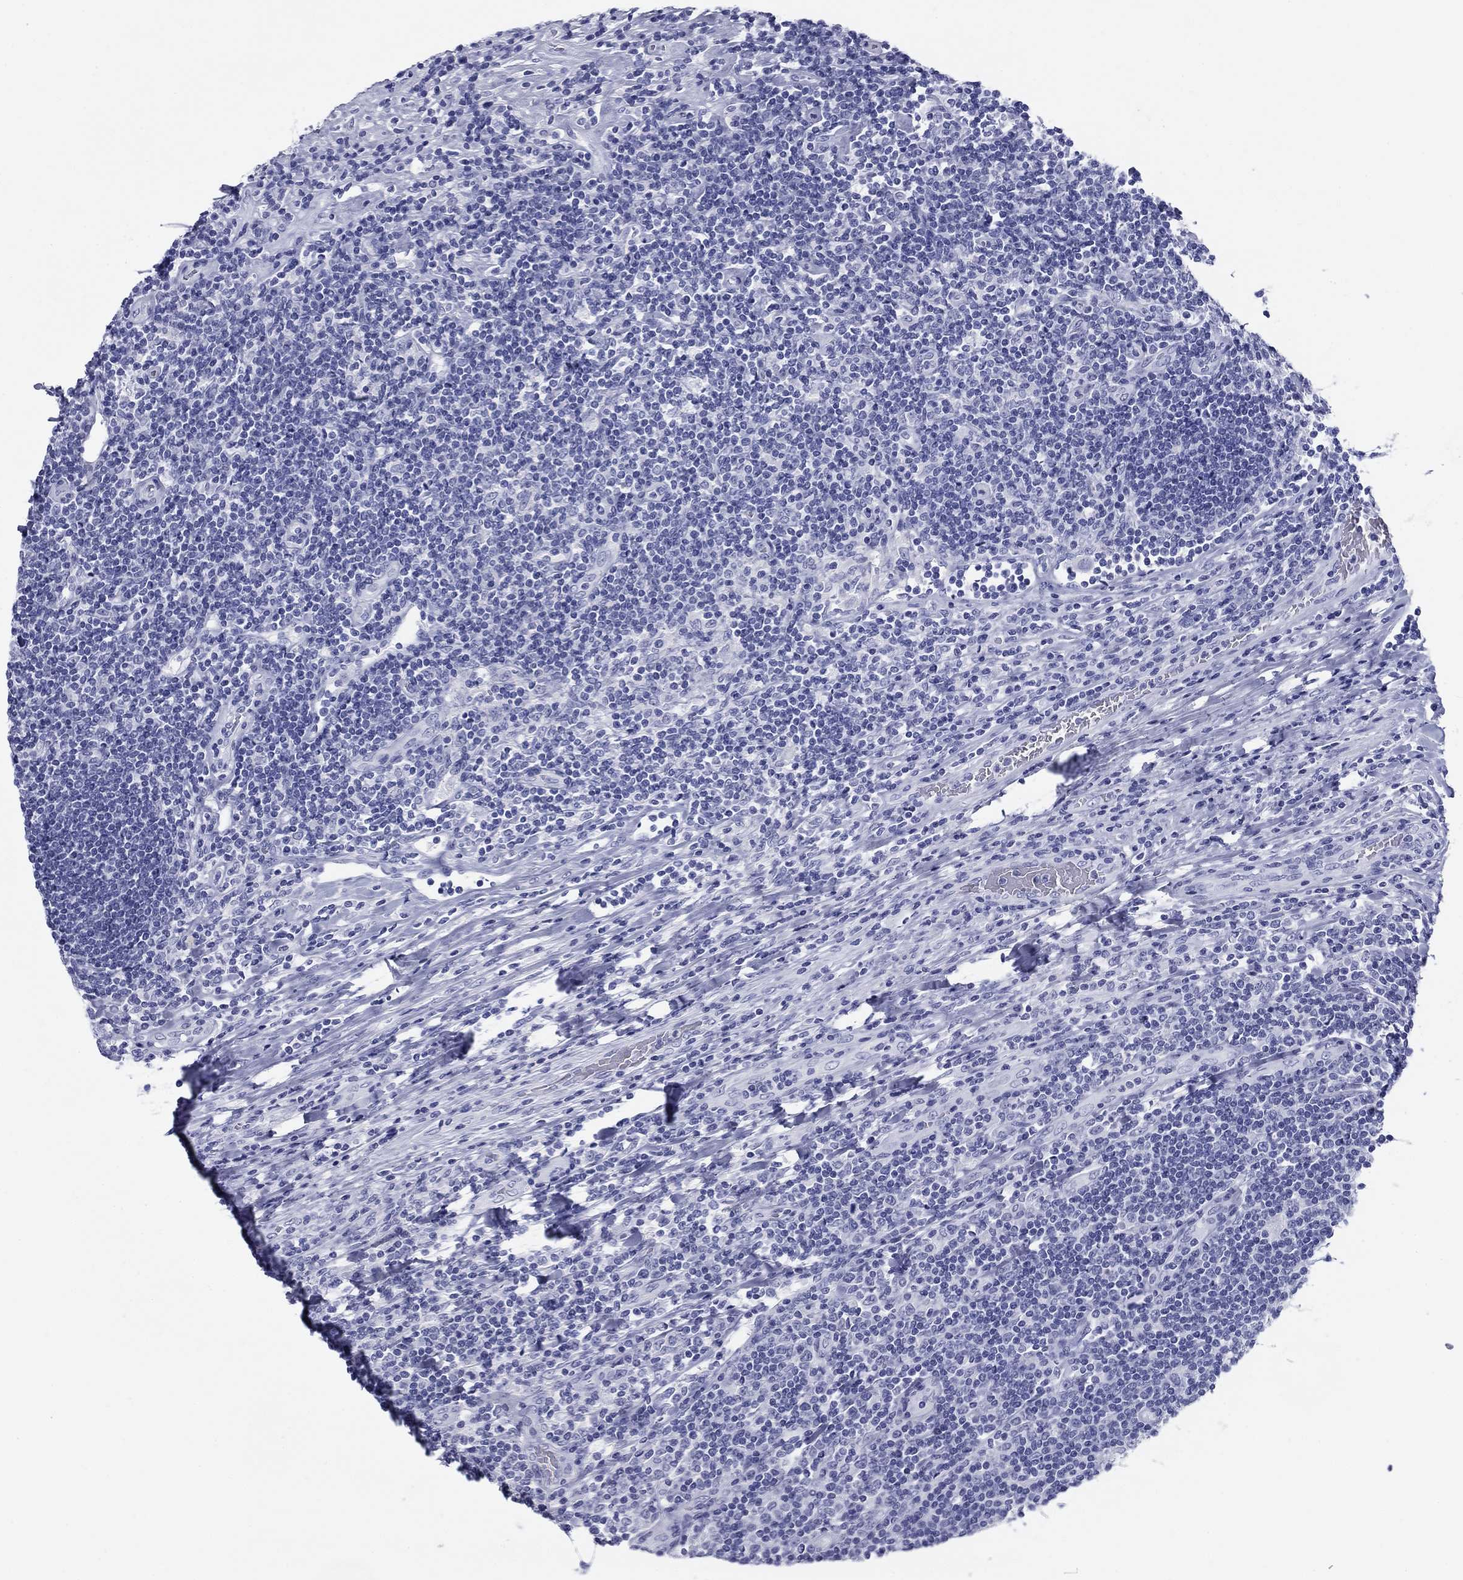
{"staining": {"intensity": "negative", "quantity": "none", "location": "none"}, "tissue": "lymphoma", "cell_type": "Tumor cells", "image_type": "cancer", "snomed": [{"axis": "morphology", "description": "Hodgkin's disease, NOS"}, {"axis": "topography", "description": "Lymph node"}], "caption": "IHC photomicrograph of lymphoma stained for a protein (brown), which reveals no expression in tumor cells.", "gene": "NPPA", "patient": {"sex": "male", "age": 40}}